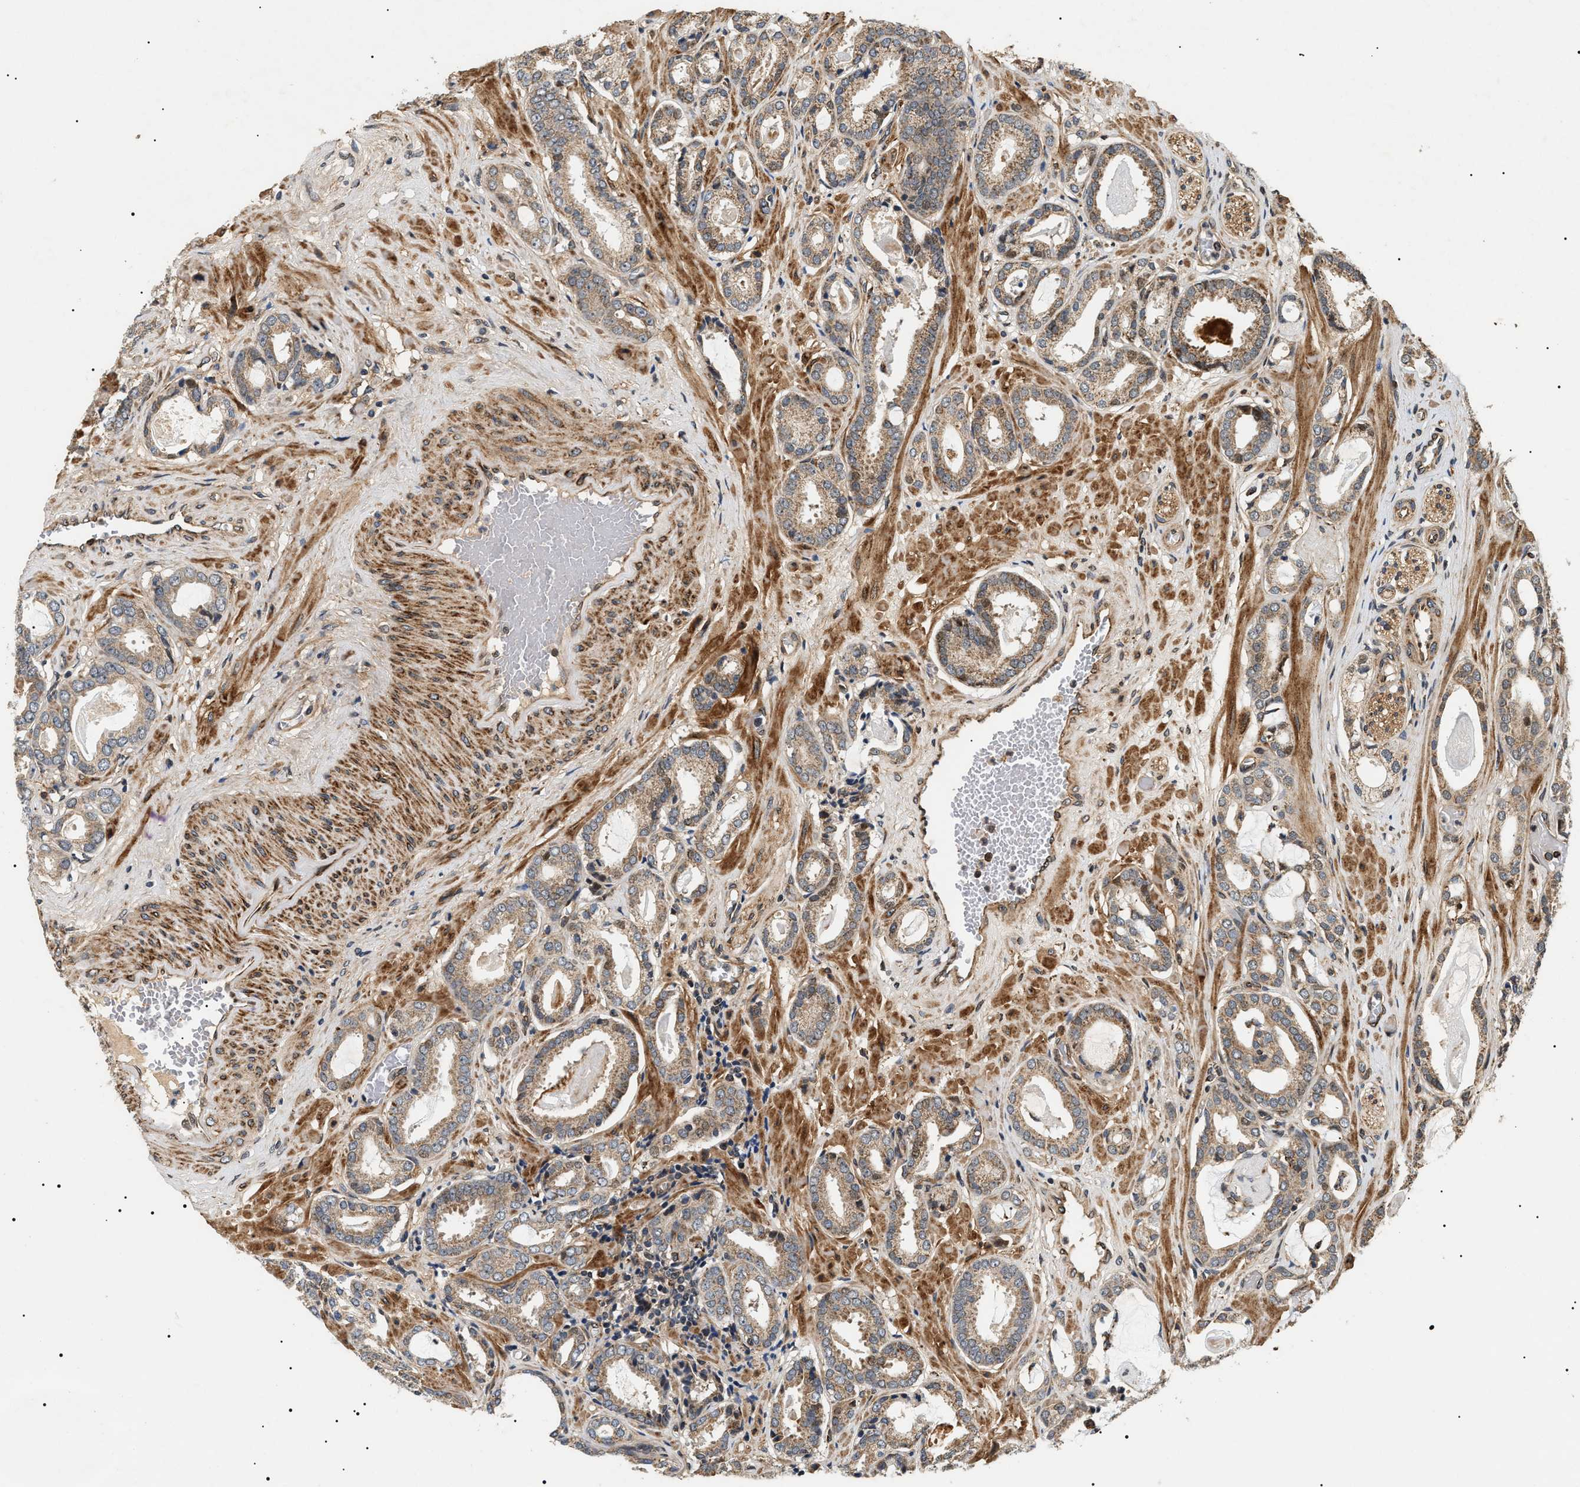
{"staining": {"intensity": "moderate", "quantity": ">75%", "location": "cytoplasmic/membranous"}, "tissue": "prostate cancer", "cell_type": "Tumor cells", "image_type": "cancer", "snomed": [{"axis": "morphology", "description": "Adenocarcinoma, Low grade"}, {"axis": "topography", "description": "Prostate"}], "caption": "Immunohistochemical staining of prostate cancer displays medium levels of moderate cytoplasmic/membranous staining in about >75% of tumor cells. (Stains: DAB (3,3'-diaminobenzidine) in brown, nuclei in blue, Microscopy: brightfield microscopy at high magnification).", "gene": "ZBTB26", "patient": {"sex": "male", "age": 53}}